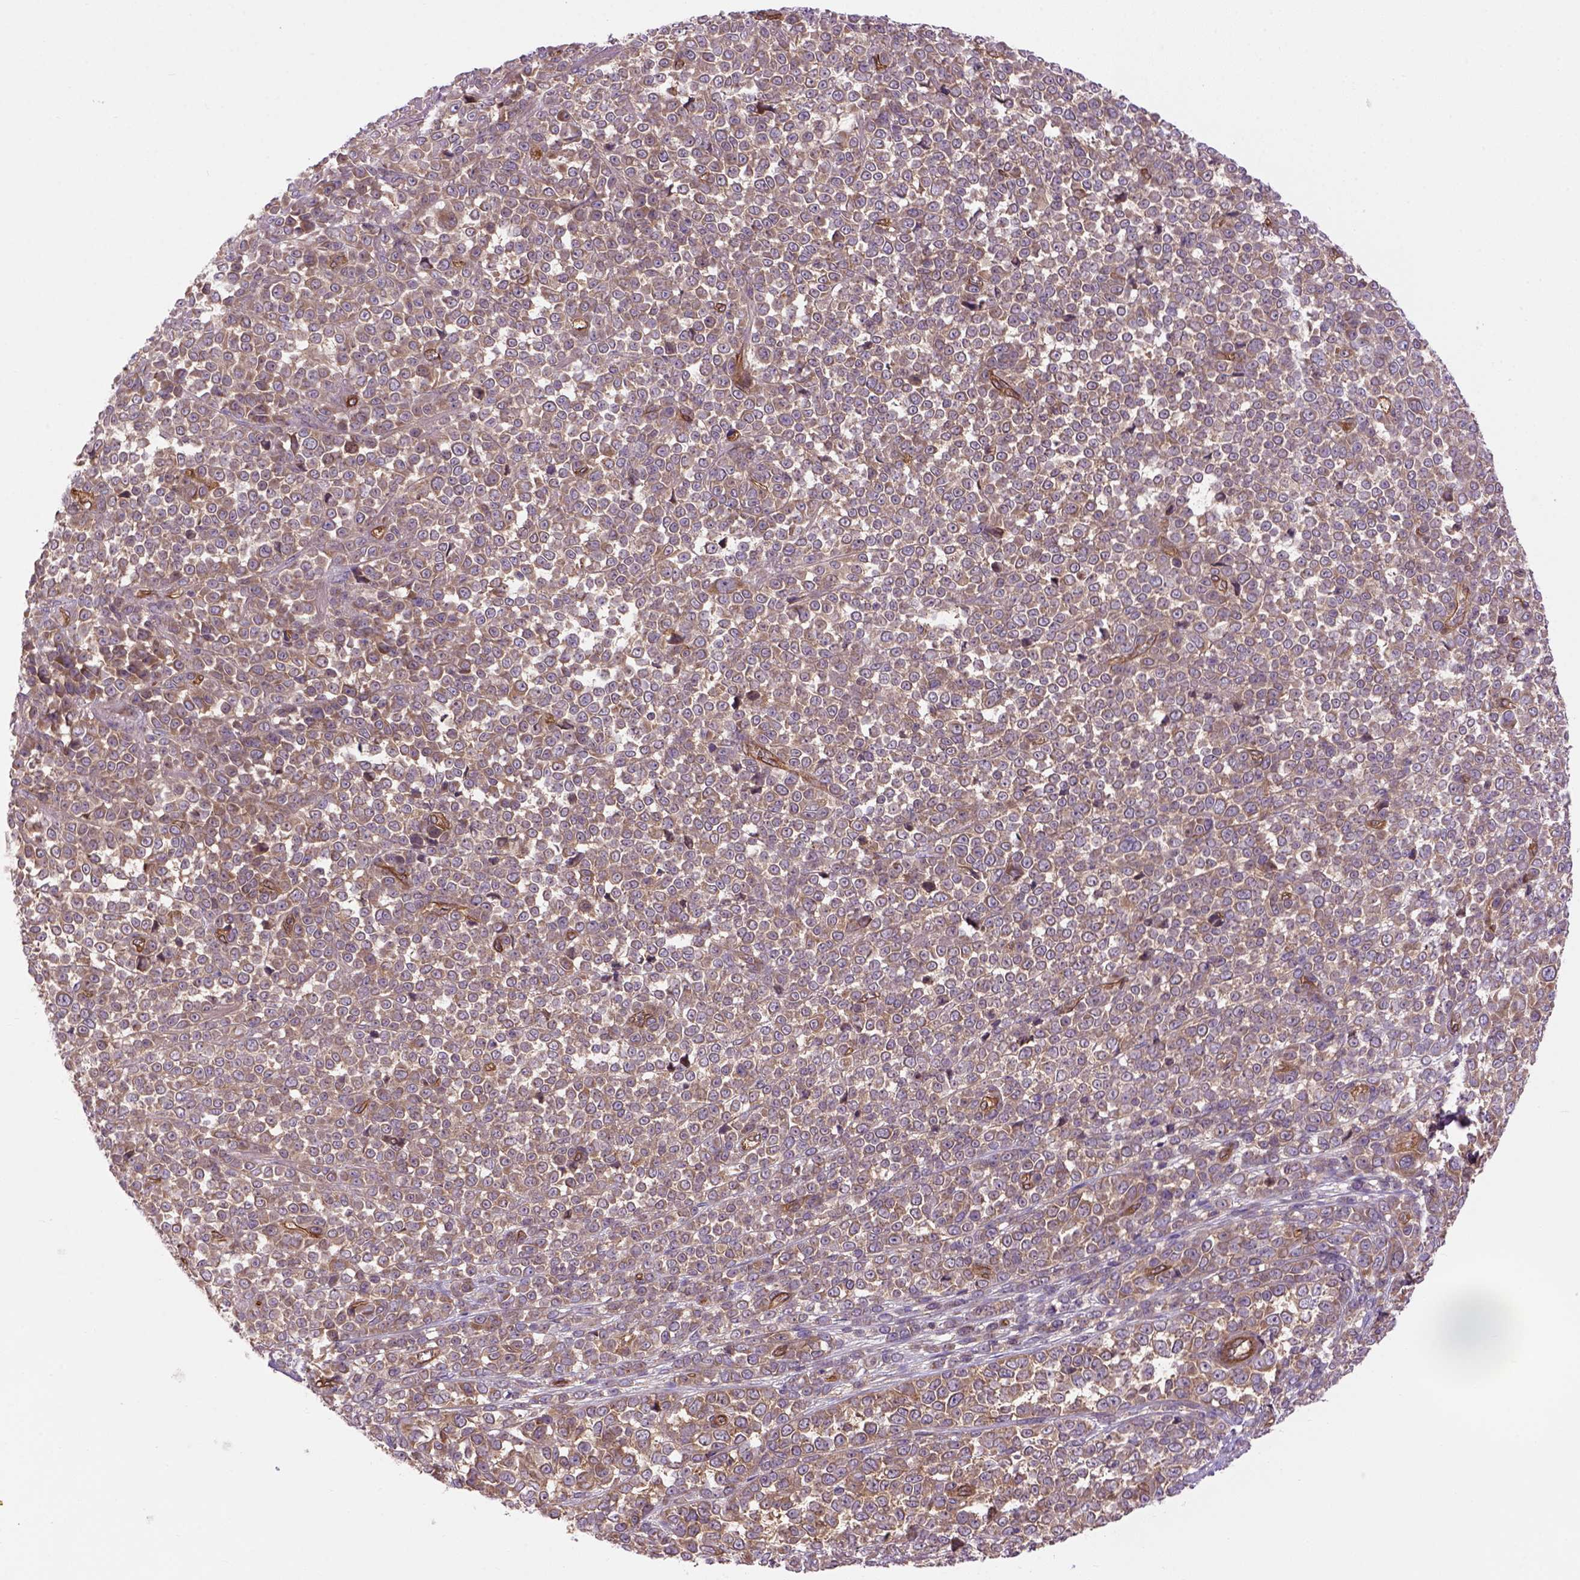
{"staining": {"intensity": "weak", "quantity": ">75%", "location": "cytoplasmic/membranous"}, "tissue": "melanoma", "cell_type": "Tumor cells", "image_type": "cancer", "snomed": [{"axis": "morphology", "description": "Malignant melanoma, NOS"}, {"axis": "topography", "description": "Skin"}], "caption": "Approximately >75% of tumor cells in human malignant melanoma exhibit weak cytoplasmic/membranous protein staining as visualized by brown immunohistochemical staining.", "gene": "CASKIN2", "patient": {"sex": "female", "age": 95}}